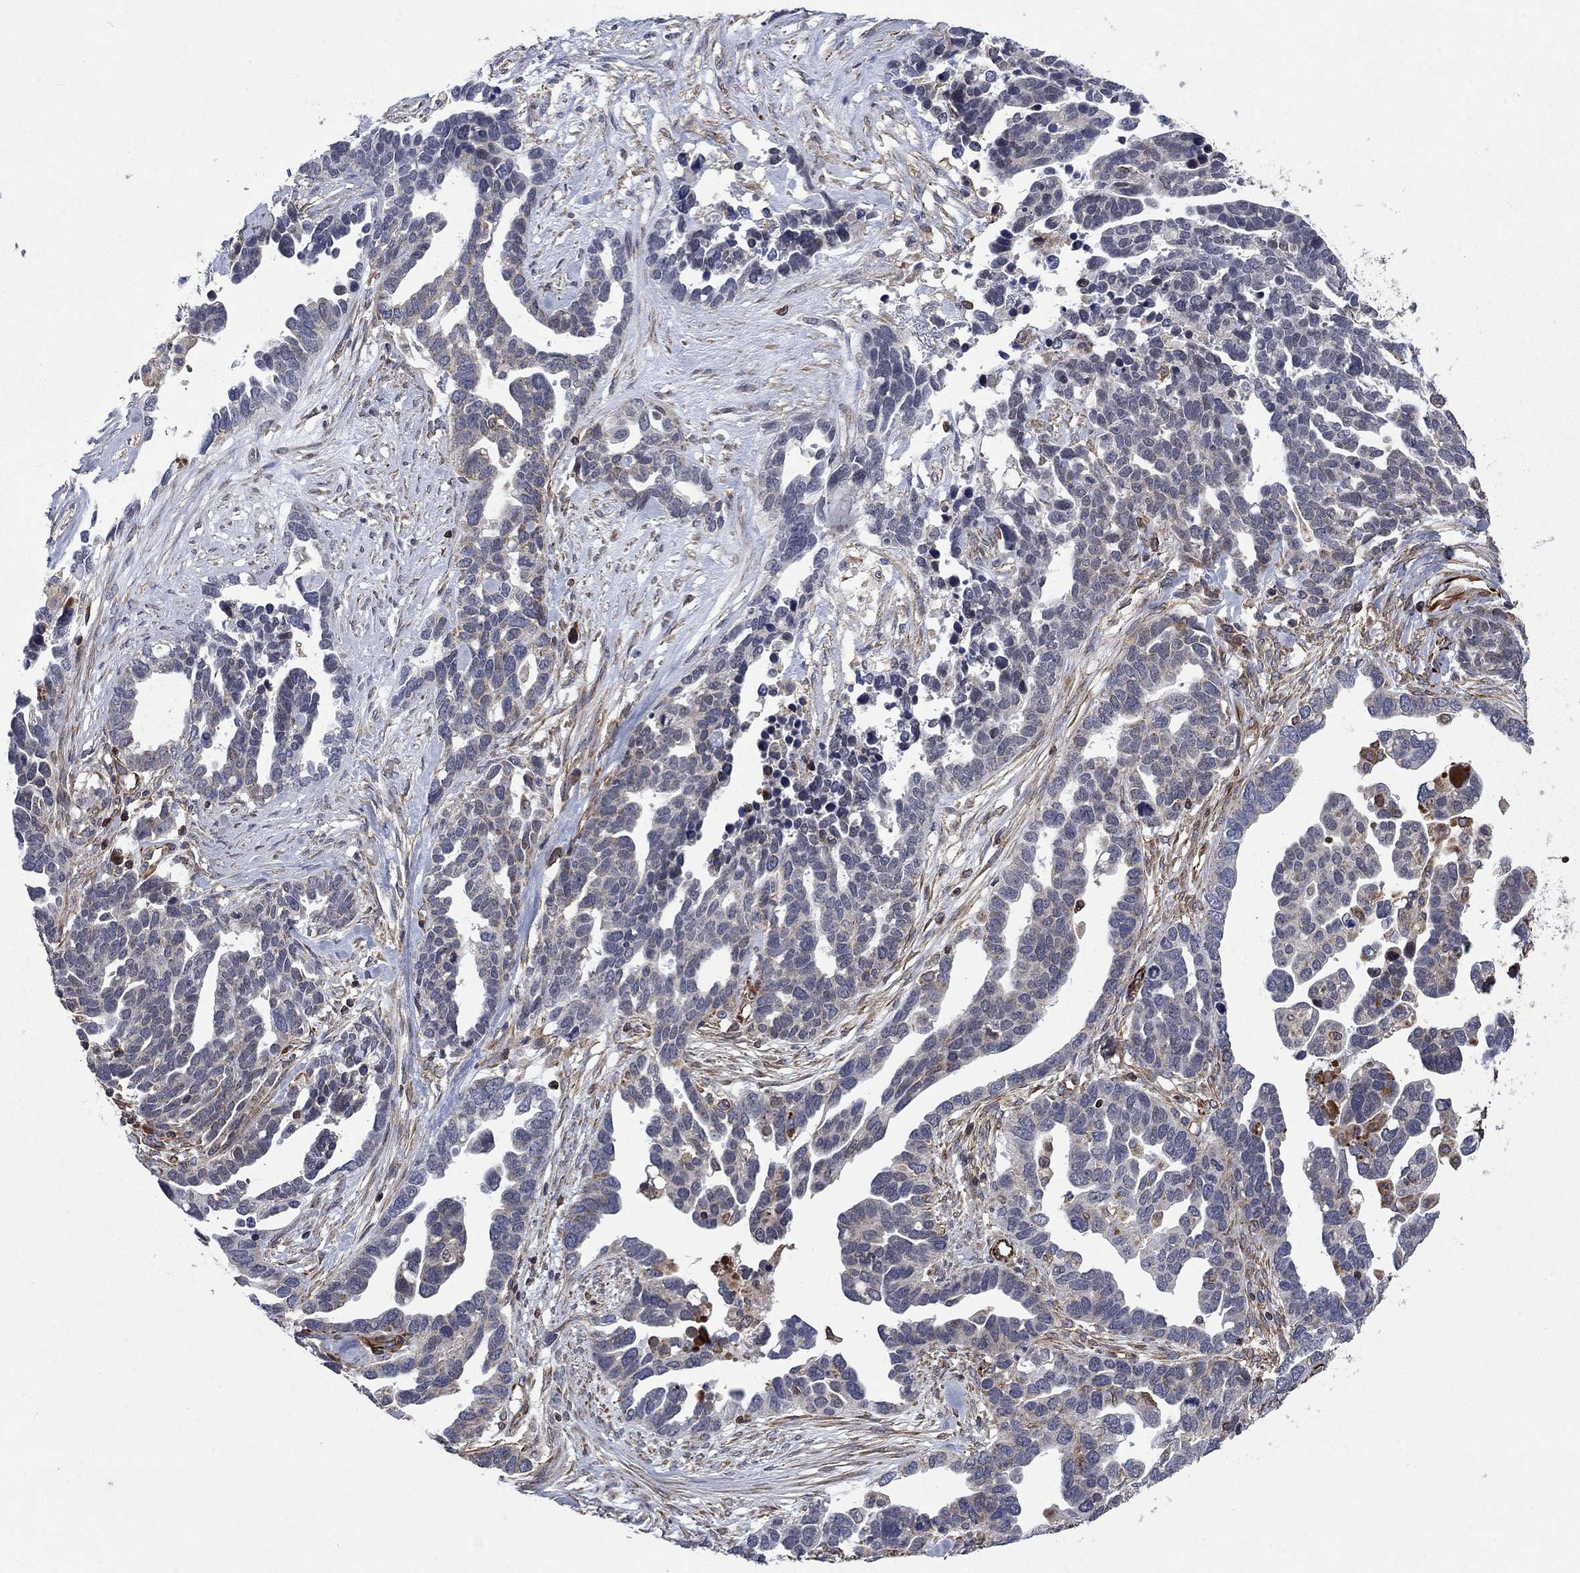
{"staining": {"intensity": "negative", "quantity": "none", "location": "none"}, "tissue": "ovarian cancer", "cell_type": "Tumor cells", "image_type": "cancer", "snomed": [{"axis": "morphology", "description": "Cystadenocarcinoma, serous, NOS"}, {"axis": "topography", "description": "Ovary"}], "caption": "This is an IHC histopathology image of human serous cystadenocarcinoma (ovarian). There is no positivity in tumor cells.", "gene": "NDUFC1", "patient": {"sex": "female", "age": 54}}